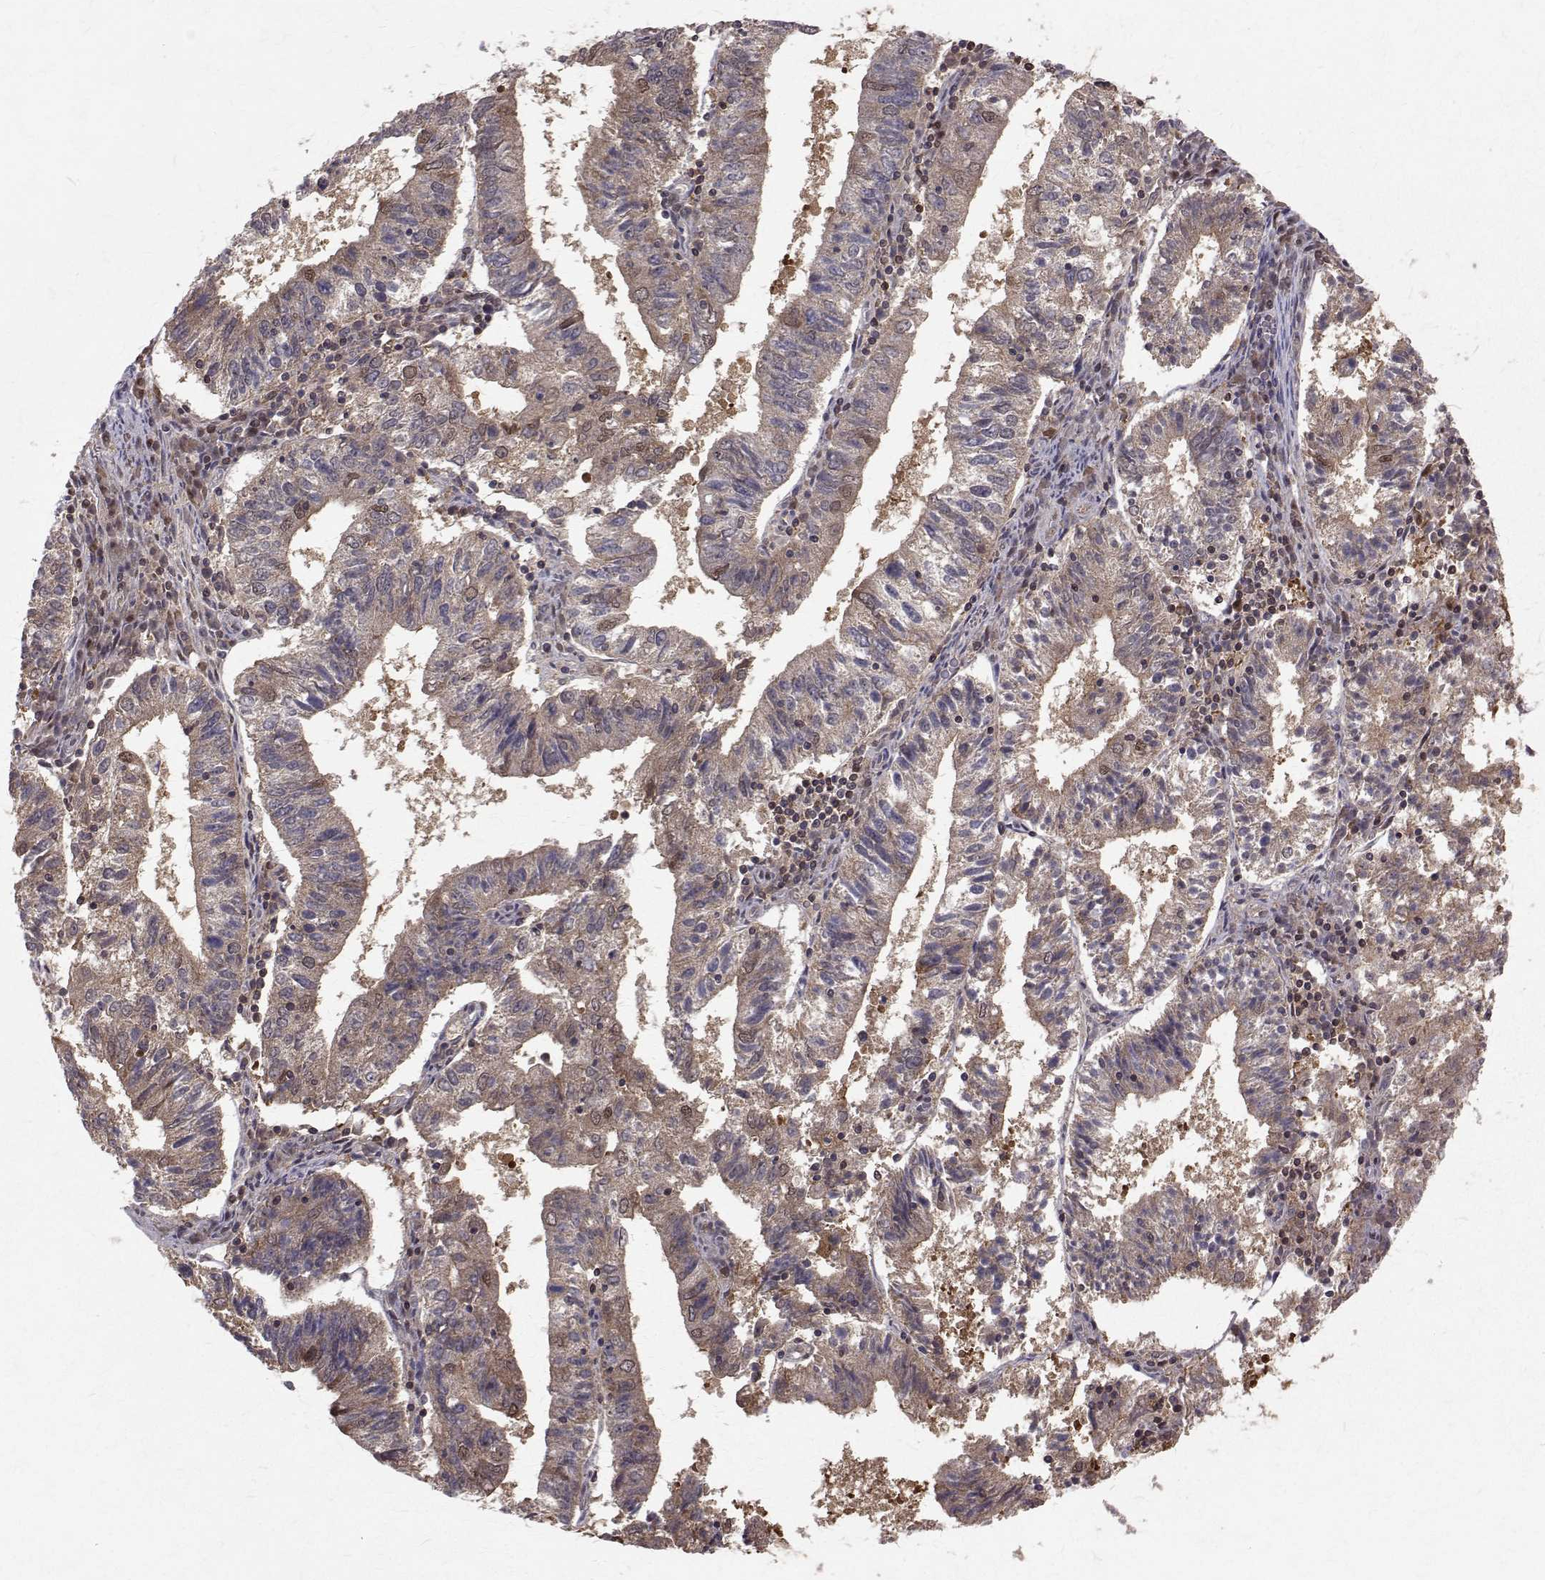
{"staining": {"intensity": "weak", "quantity": "25%-75%", "location": "cytoplasmic/membranous,nuclear"}, "tissue": "endometrial cancer", "cell_type": "Tumor cells", "image_type": "cancer", "snomed": [{"axis": "morphology", "description": "Adenocarcinoma, NOS"}, {"axis": "topography", "description": "Endometrium"}], "caption": "The immunohistochemical stain labels weak cytoplasmic/membranous and nuclear staining in tumor cells of endometrial adenocarcinoma tissue.", "gene": "NIF3L1", "patient": {"sex": "female", "age": 82}}